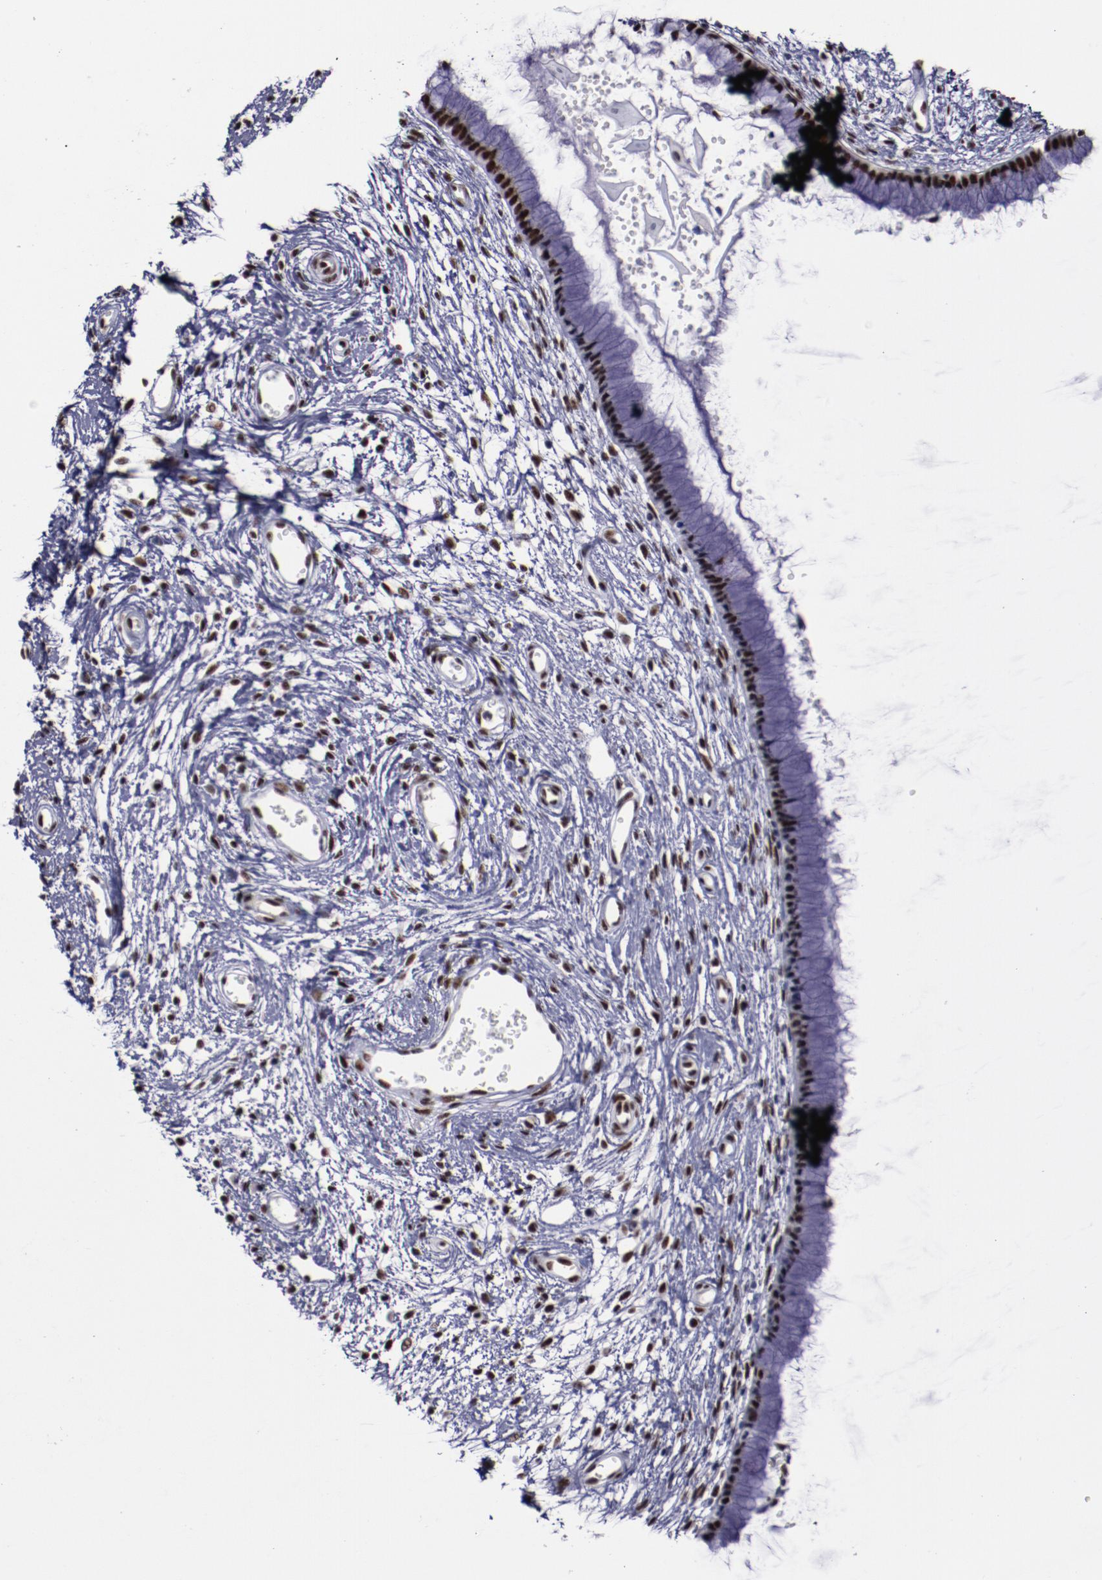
{"staining": {"intensity": "strong", "quantity": ">75%", "location": "nuclear"}, "tissue": "cervix", "cell_type": "Glandular cells", "image_type": "normal", "snomed": [{"axis": "morphology", "description": "Normal tissue, NOS"}, {"axis": "topography", "description": "Cervix"}], "caption": "The micrograph reveals staining of unremarkable cervix, revealing strong nuclear protein expression (brown color) within glandular cells.", "gene": "PPP4R3A", "patient": {"sex": "female", "age": 55}}